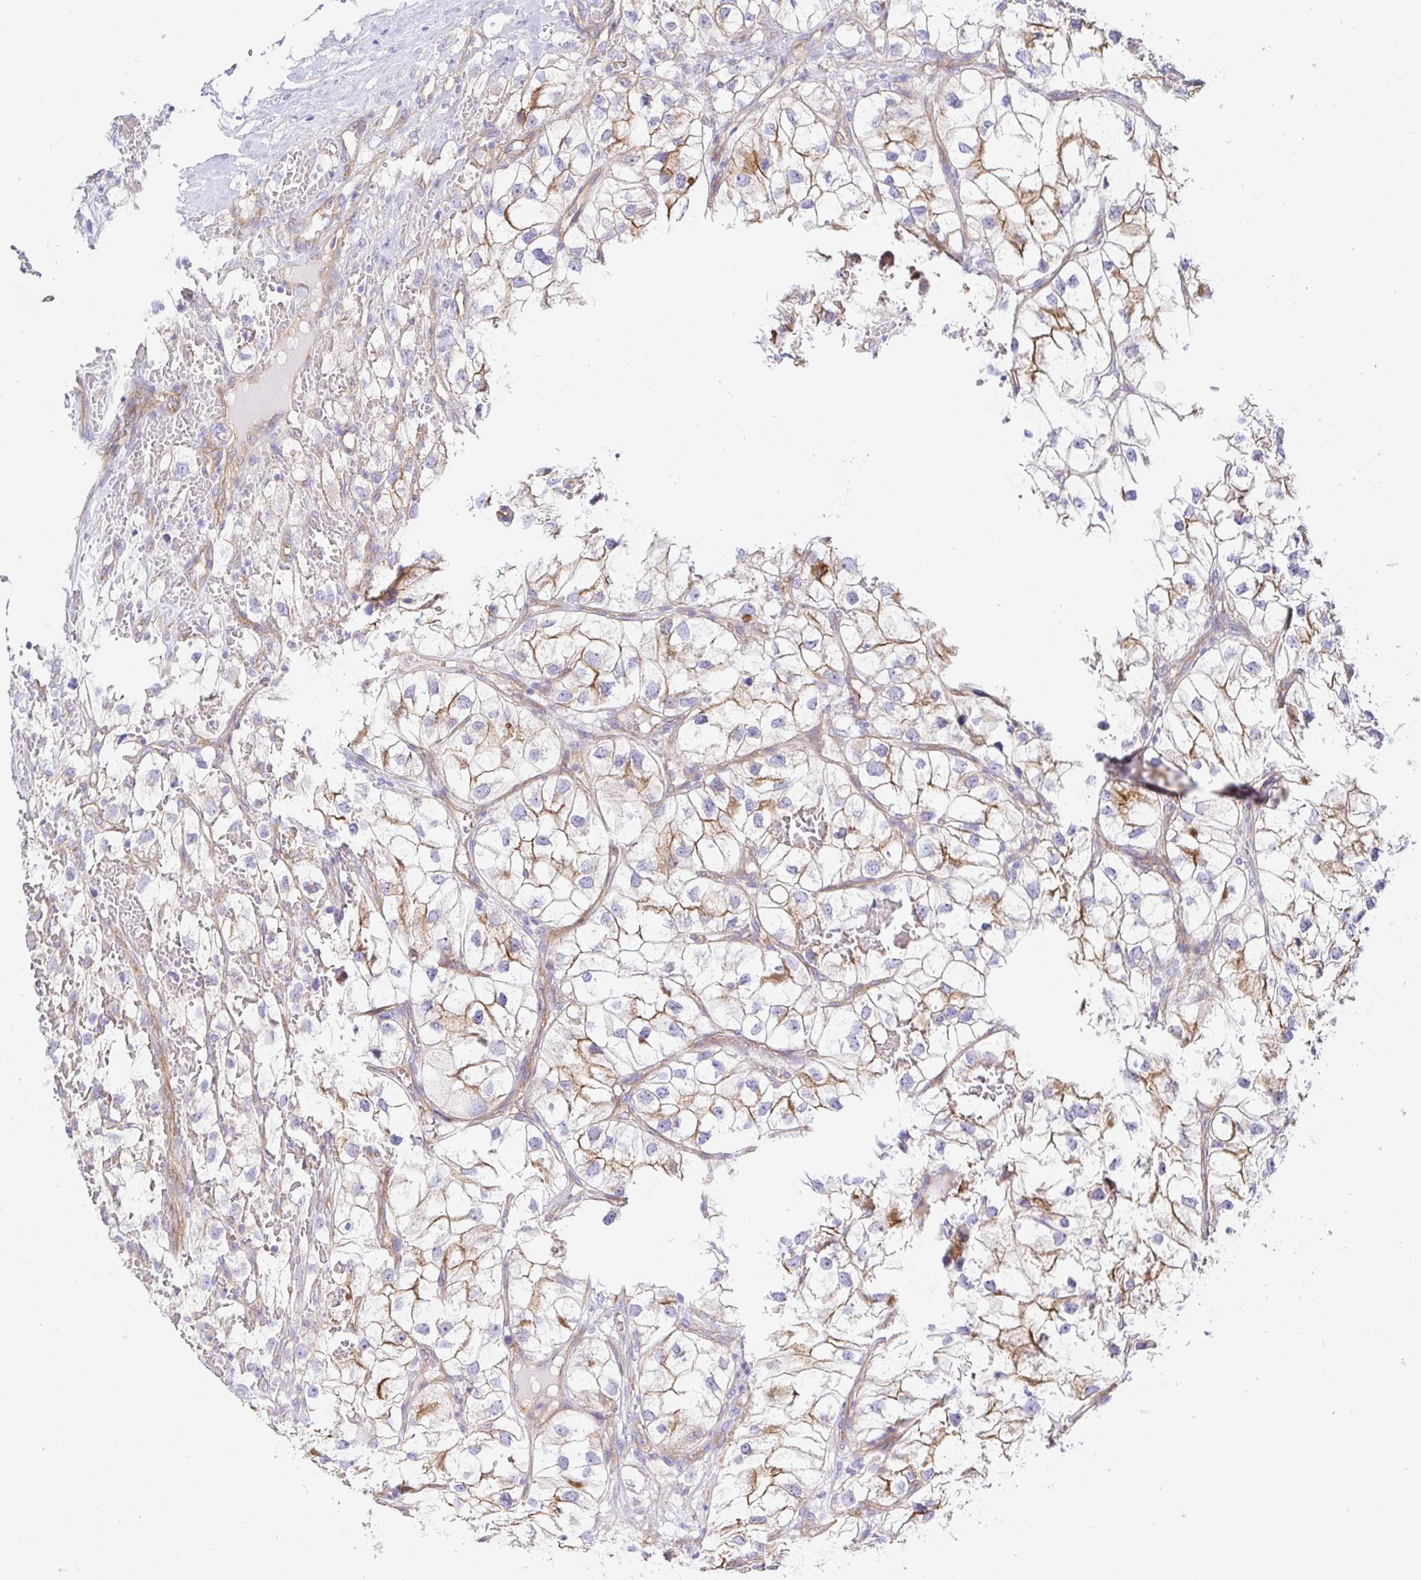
{"staining": {"intensity": "moderate", "quantity": "25%-75%", "location": "cytoplasmic/membranous"}, "tissue": "renal cancer", "cell_type": "Tumor cells", "image_type": "cancer", "snomed": [{"axis": "morphology", "description": "Adenocarcinoma, NOS"}, {"axis": "topography", "description": "Kidney"}], "caption": "A brown stain labels moderate cytoplasmic/membranous staining of a protein in adenocarcinoma (renal) tumor cells. The staining is performed using DAB brown chromogen to label protein expression. The nuclei are counter-stained blue using hematoxylin.", "gene": "ARL4D", "patient": {"sex": "male", "age": 59}}